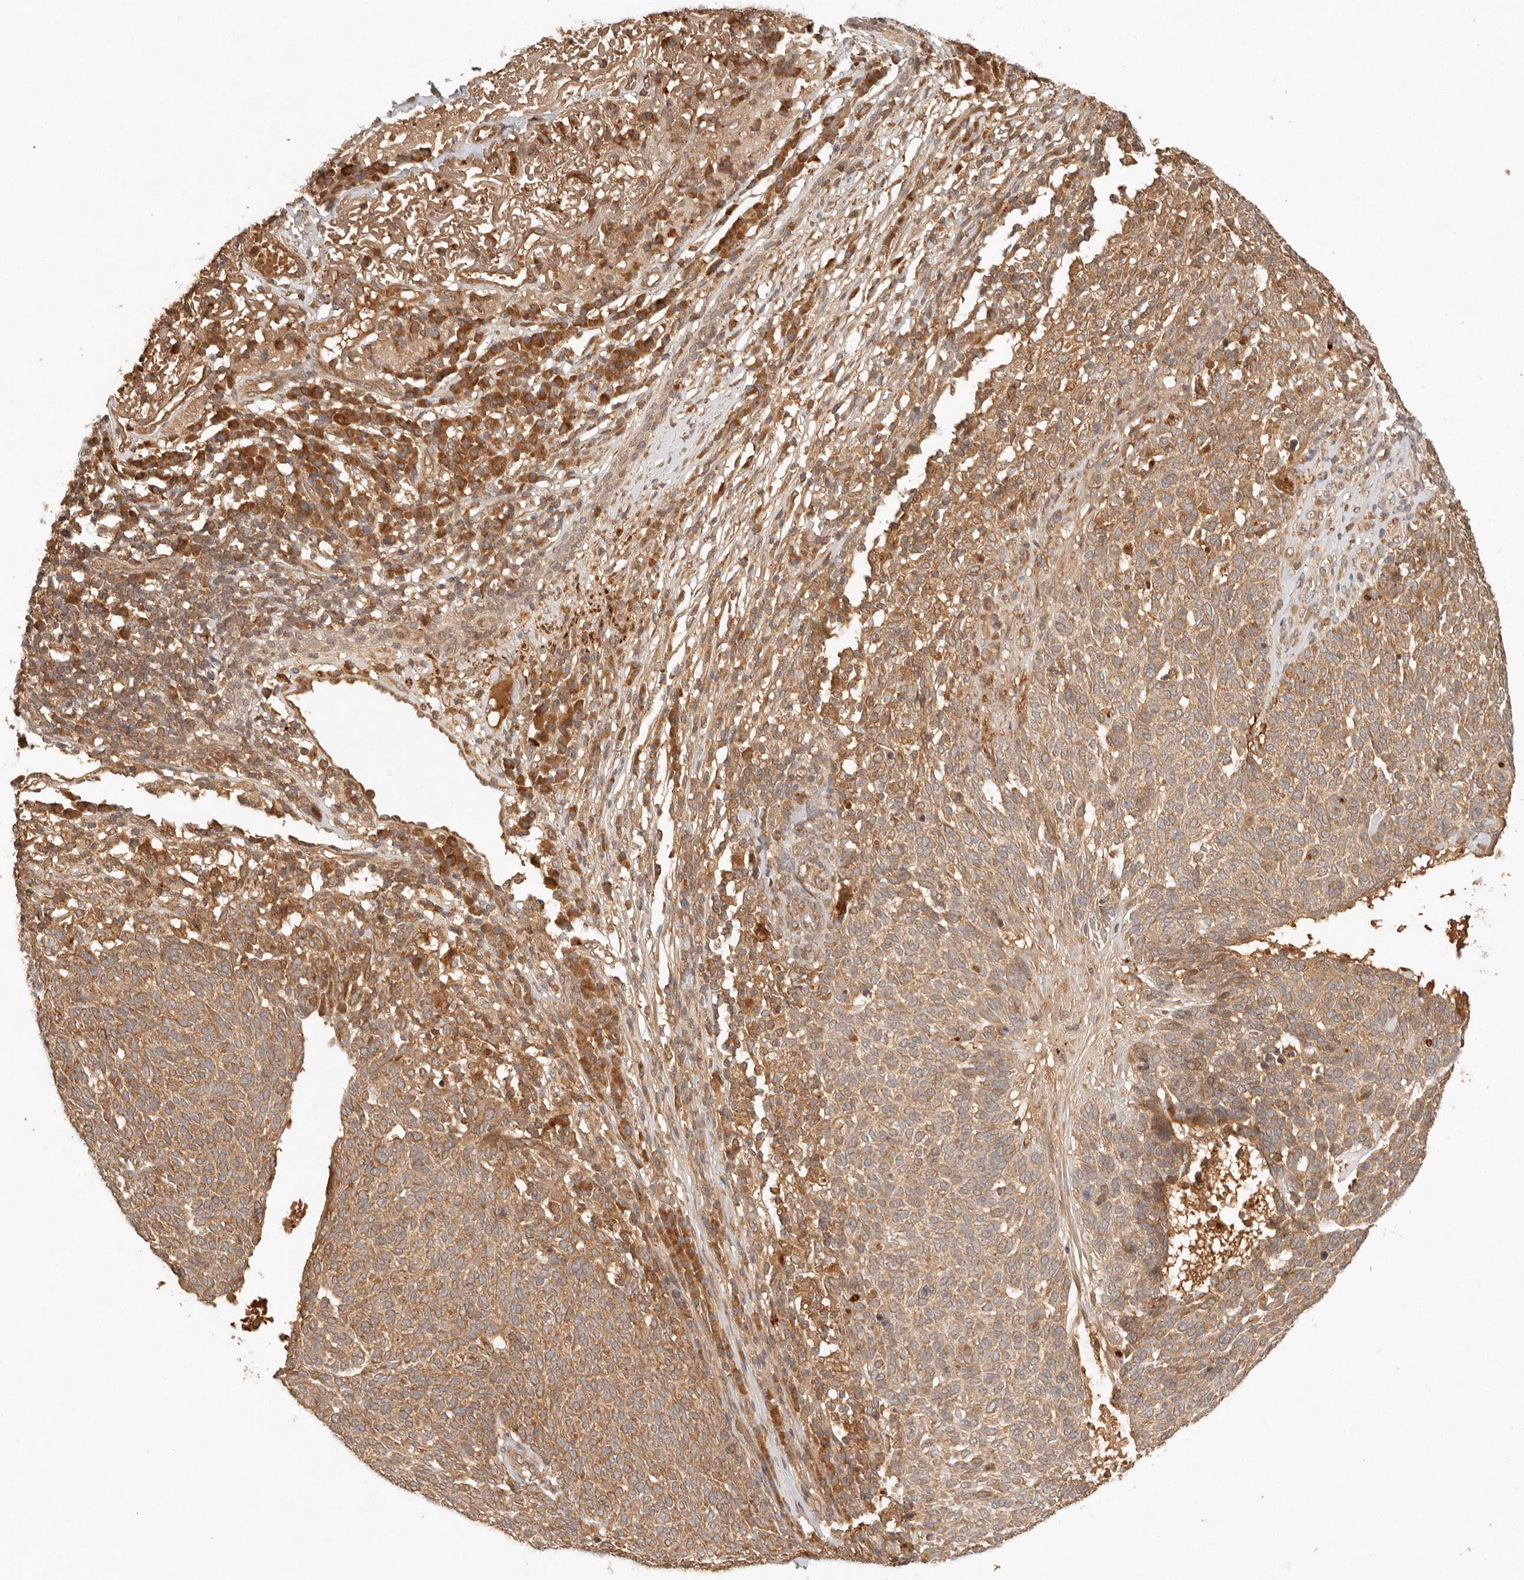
{"staining": {"intensity": "moderate", "quantity": ">75%", "location": "cytoplasmic/membranous"}, "tissue": "skin cancer", "cell_type": "Tumor cells", "image_type": "cancer", "snomed": [{"axis": "morphology", "description": "Squamous cell carcinoma, NOS"}, {"axis": "topography", "description": "Skin"}], "caption": "A micrograph showing moderate cytoplasmic/membranous staining in approximately >75% of tumor cells in skin cancer, as visualized by brown immunohistochemical staining.", "gene": "ANKRD61", "patient": {"sex": "female", "age": 90}}